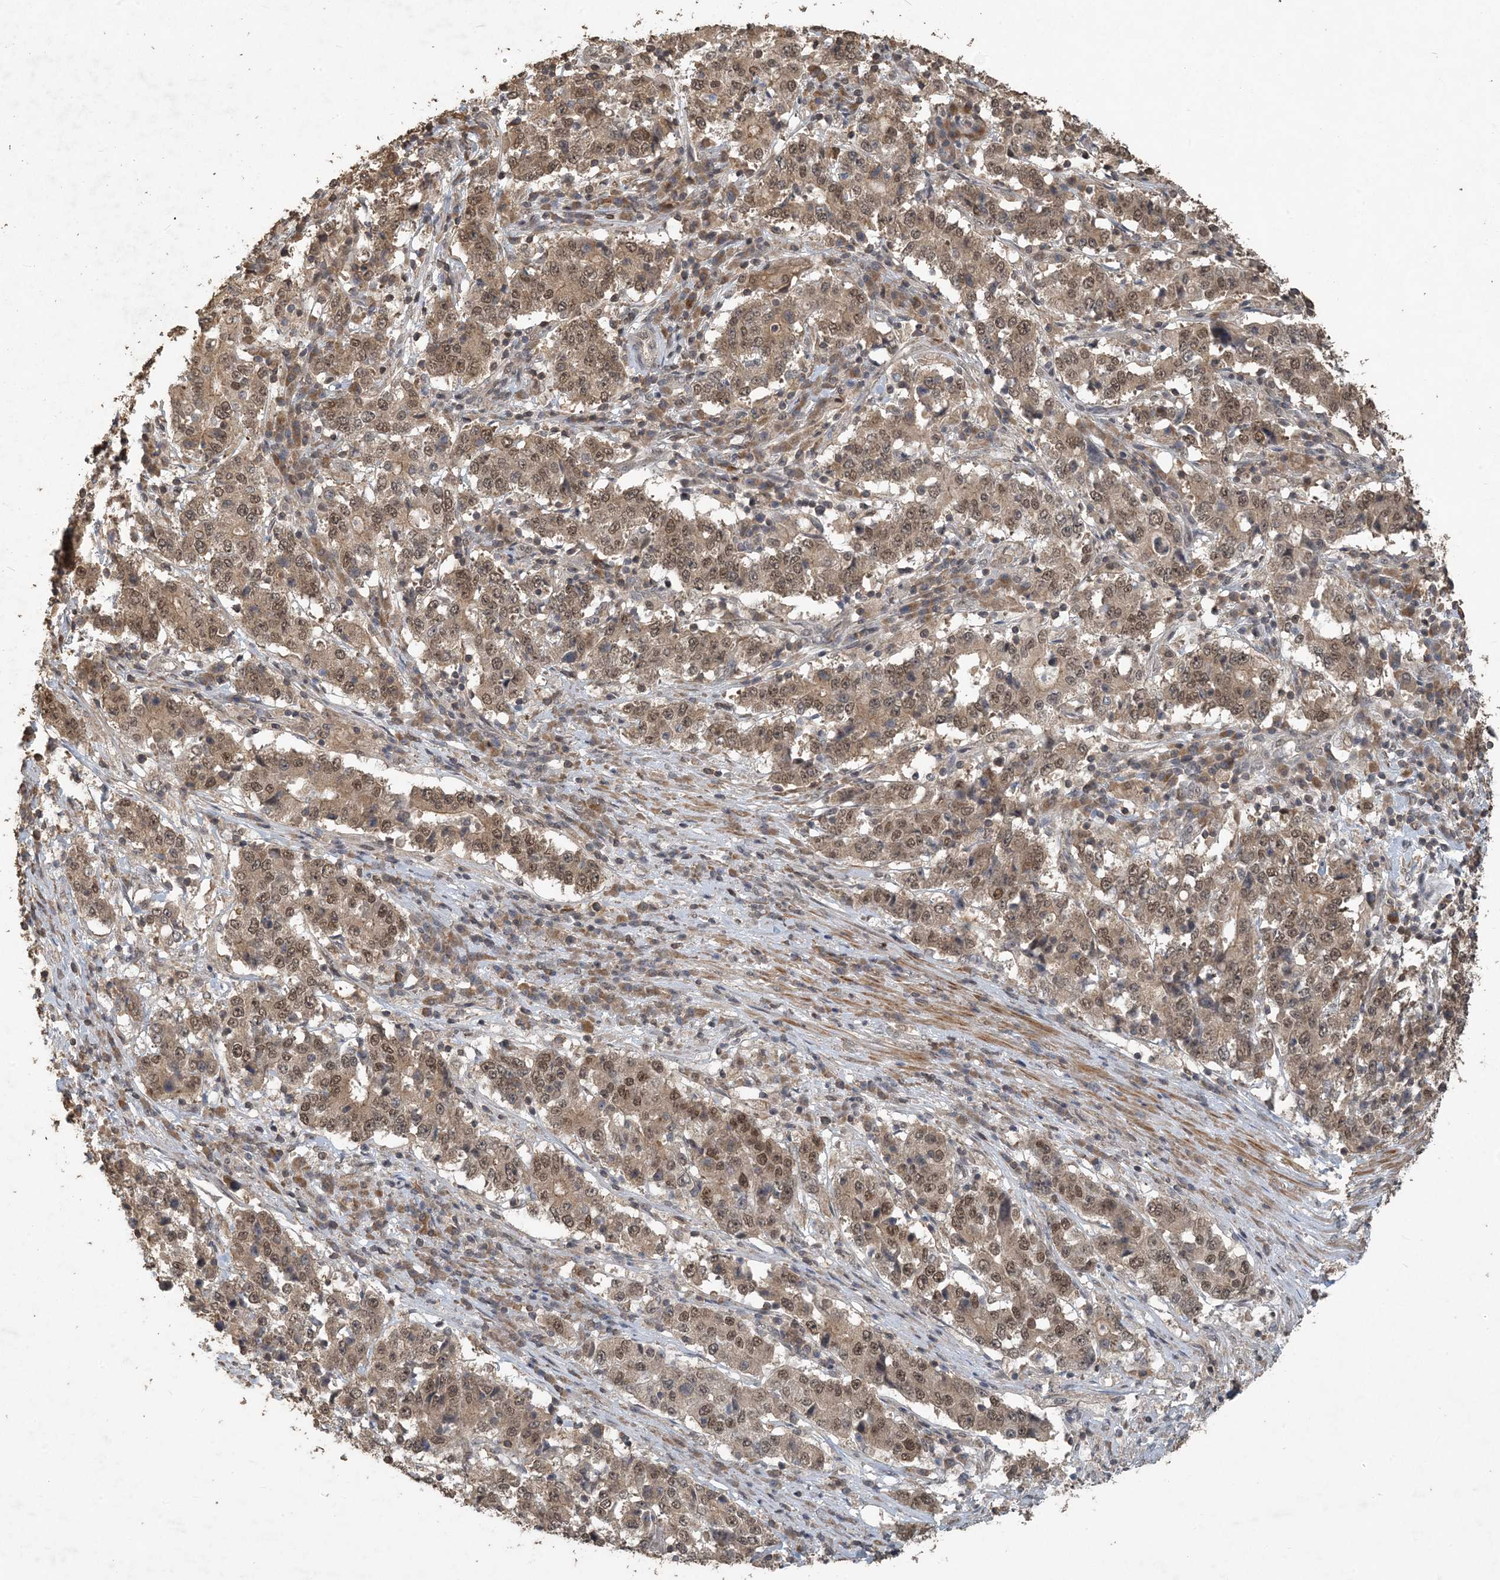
{"staining": {"intensity": "moderate", "quantity": ">75%", "location": "cytoplasmic/membranous,nuclear"}, "tissue": "stomach cancer", "cell_type": "Tumor cells", "image_type": "cancer", "snomed": [{"axis": "morphology", "description": "Adenocarcinoma, NOS"}, {"axis": "topography", "description": "Stomach"}], "caption": "Immunohistochemistry of stomach cancer (adenocarcinoma) demonstrates medium levels of moderate cytoplasmic/membranous and nuclear expression in approximately >75% of tumor cells. (DAB (3,3'-diaminobenzidine) IHC, brown staining for protein, blue staining for nuclei).", "gene": "ZC3H12A", "patient": {"sex": "male", "age": 59}}